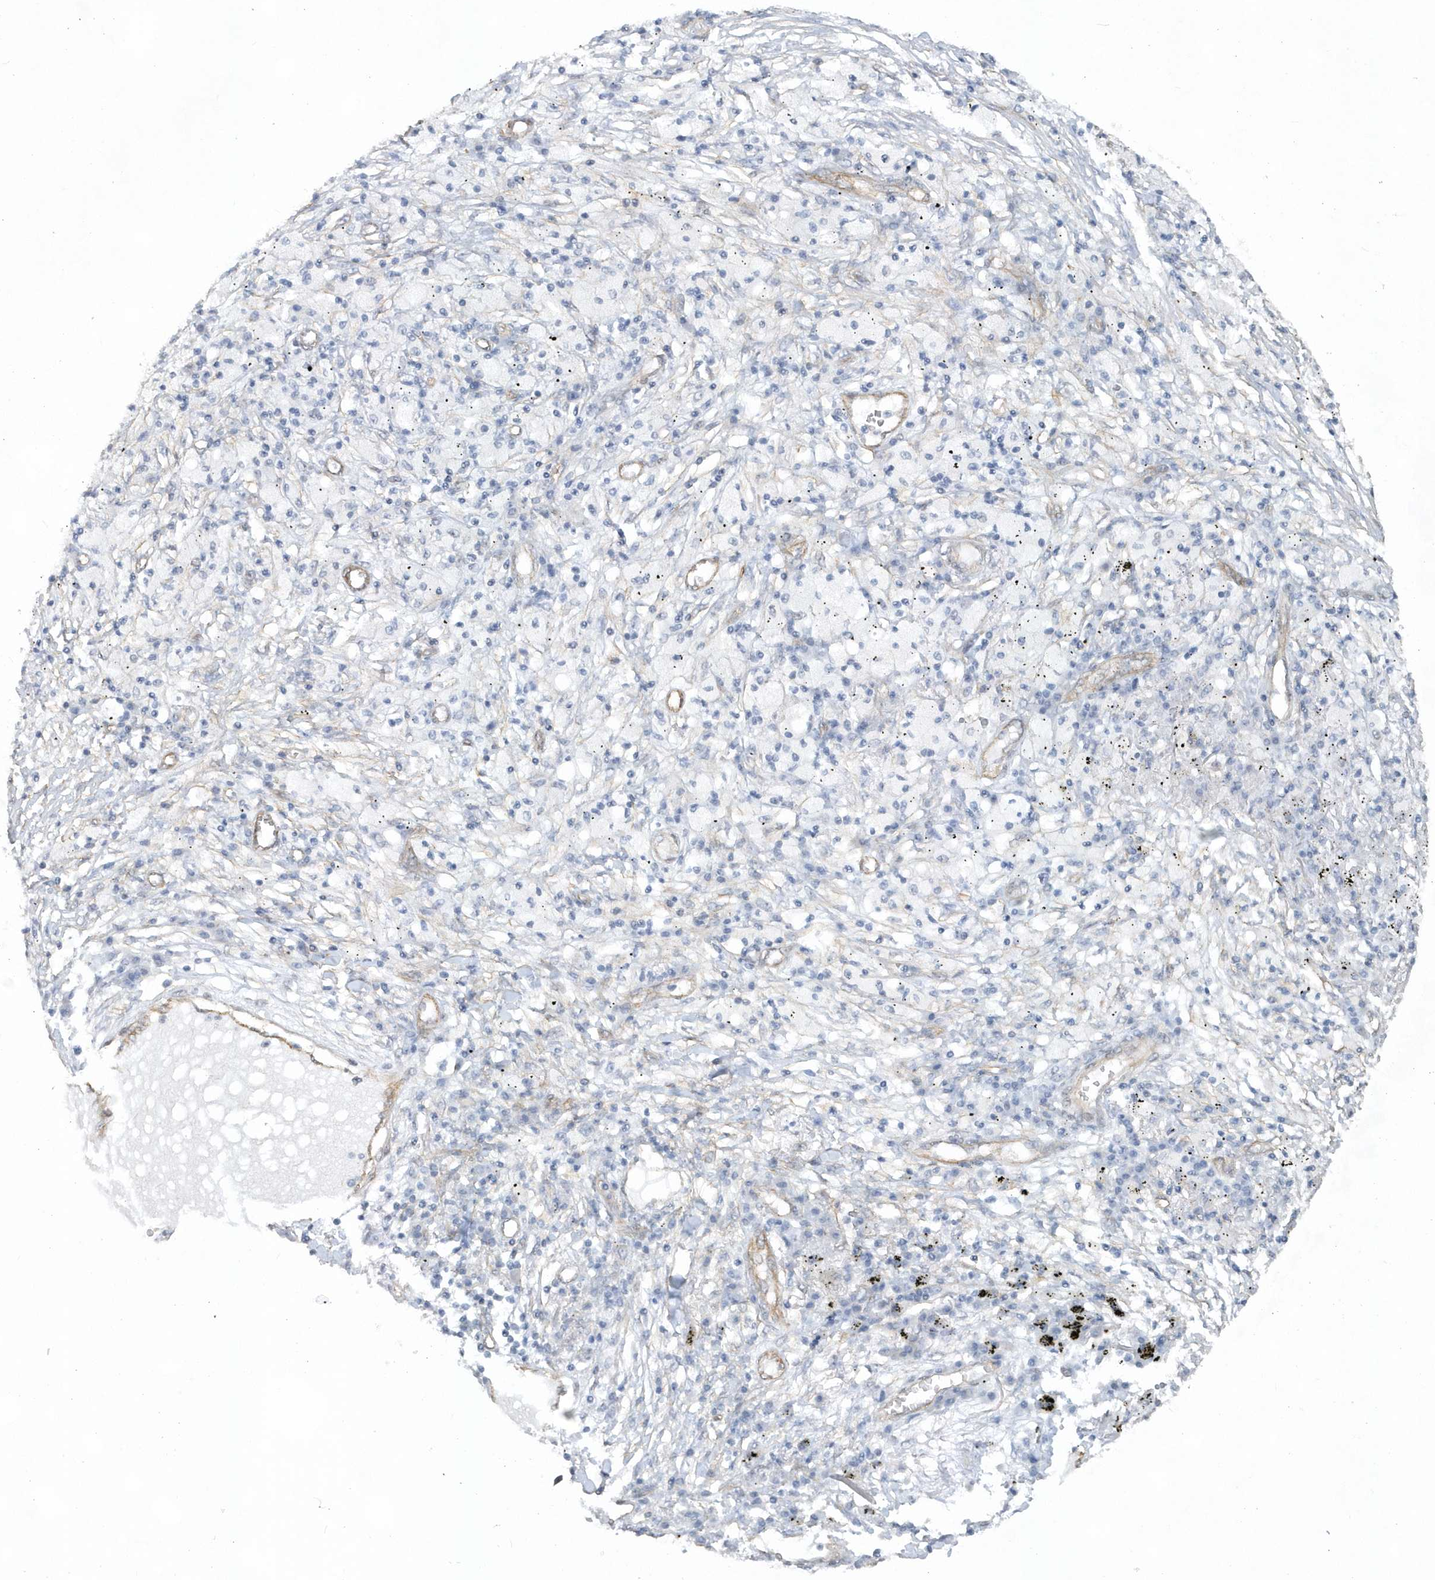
{"staining": {"intensity": "negative", "quantity": "none", "location": "none"}, "tissue": "lung cancer", "cell_type": "Tumor cells", "image_type": "cancer", "snomed": [{"axis": "morphology", "description": "Squamous cell carcinoma, NOS"}, {"axis": "topography", "description": "Lung"}], "caption": "Lung cancer was stained to show a protein in brown. There is no significant positivity in tumor cells.", "gene": "RAI14", "patient": {"sex": "female", "age": 63}}